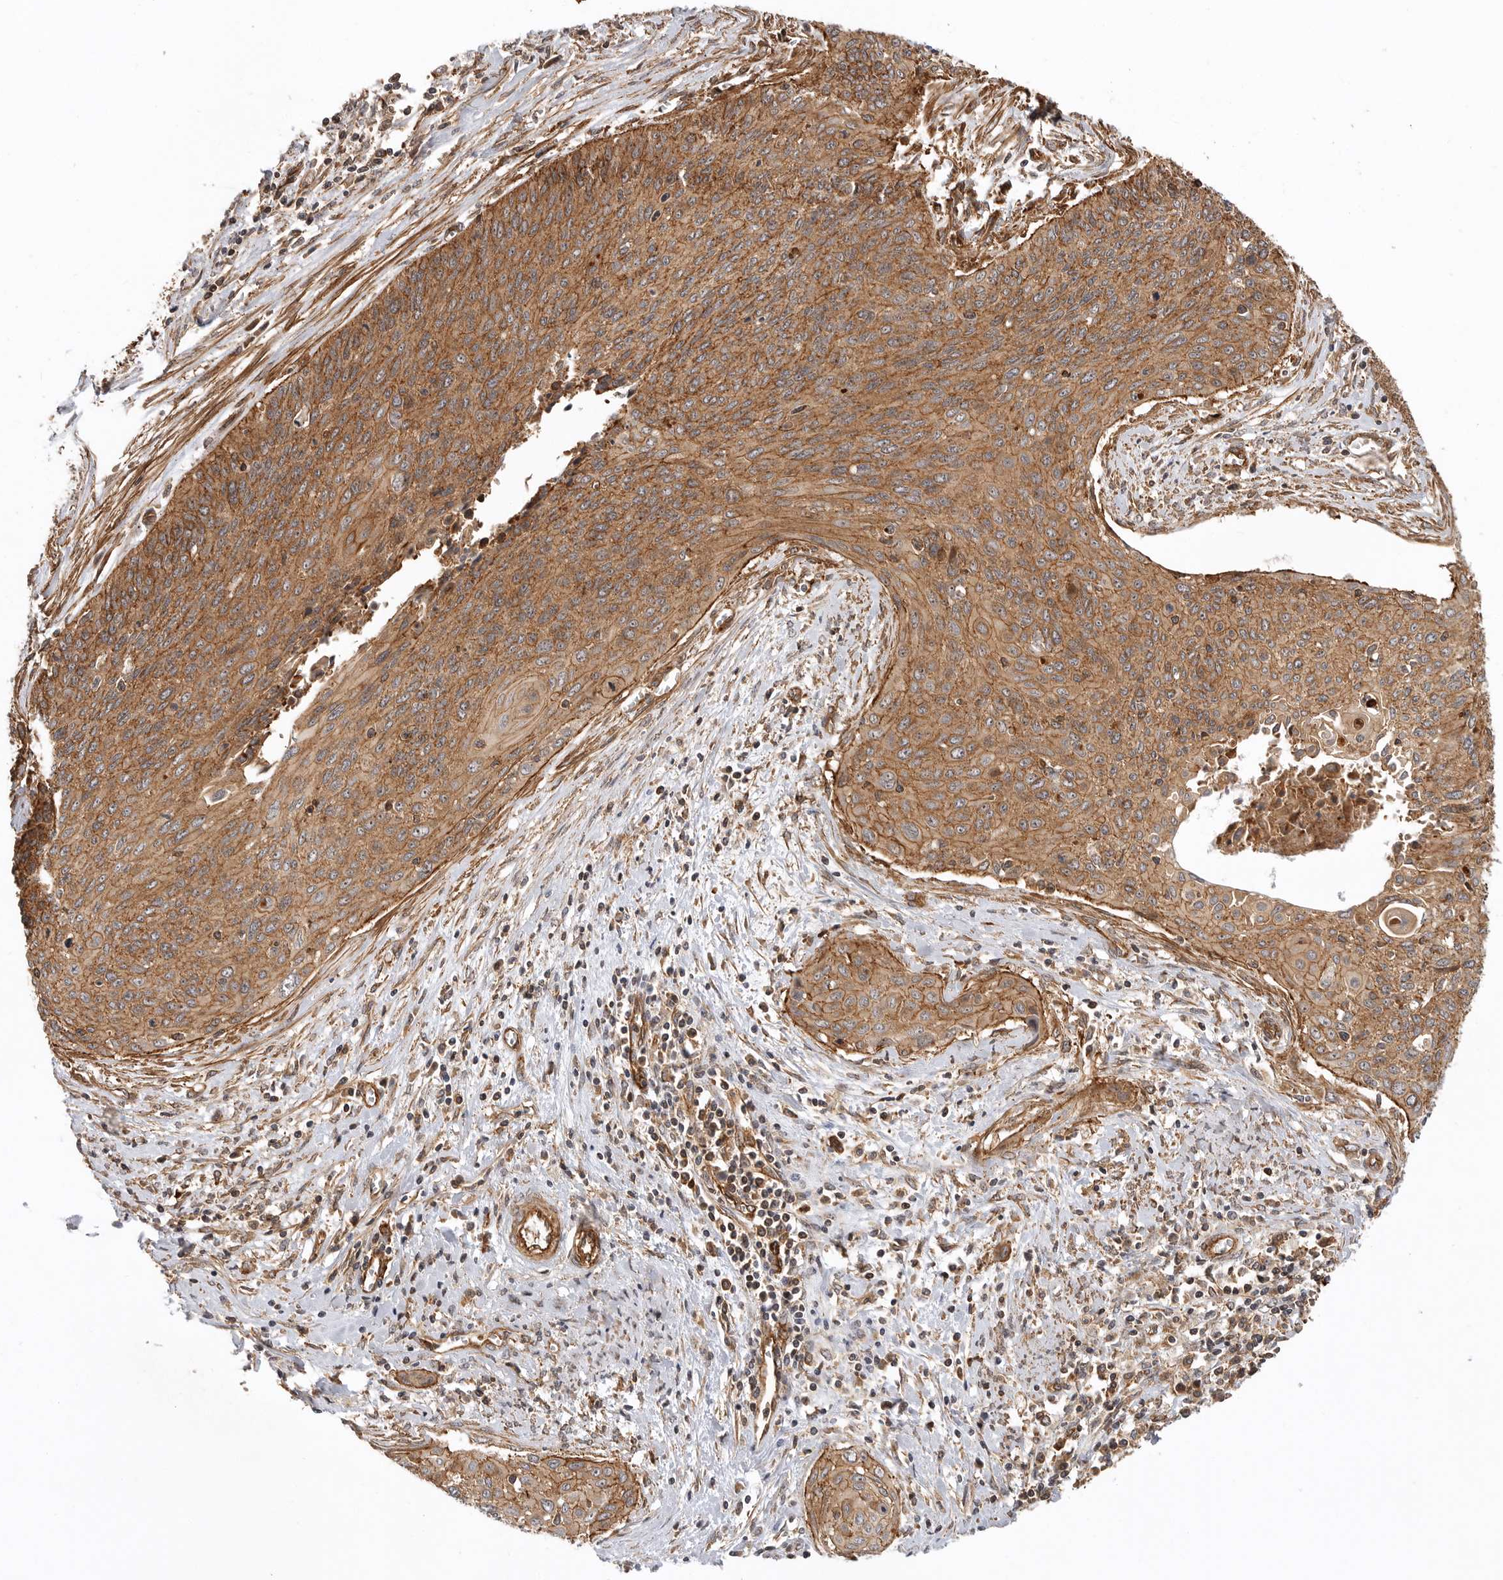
{"staining": {"intensity": "moderate", "quantity": ">75%", "location": "cytoplasmic/membranous"}, "tissue": "cervical cancer", "cell_type": "Tumor cells", "image_type": "cancer", "snomed": [{"axis": "morphology", "description": "Squamous cell carcinoma, NOS"}, {"axis": "topography", "description": "Cervix"}], "caption": "Protein positivity by immunohistochemistry exhibits moderate cytoplasmic/membranous expression in approximately >75% of tumor cells in cervical cancer.", "gene": "GPATCH2", "patient": {"sex": "female", "age": 55}}